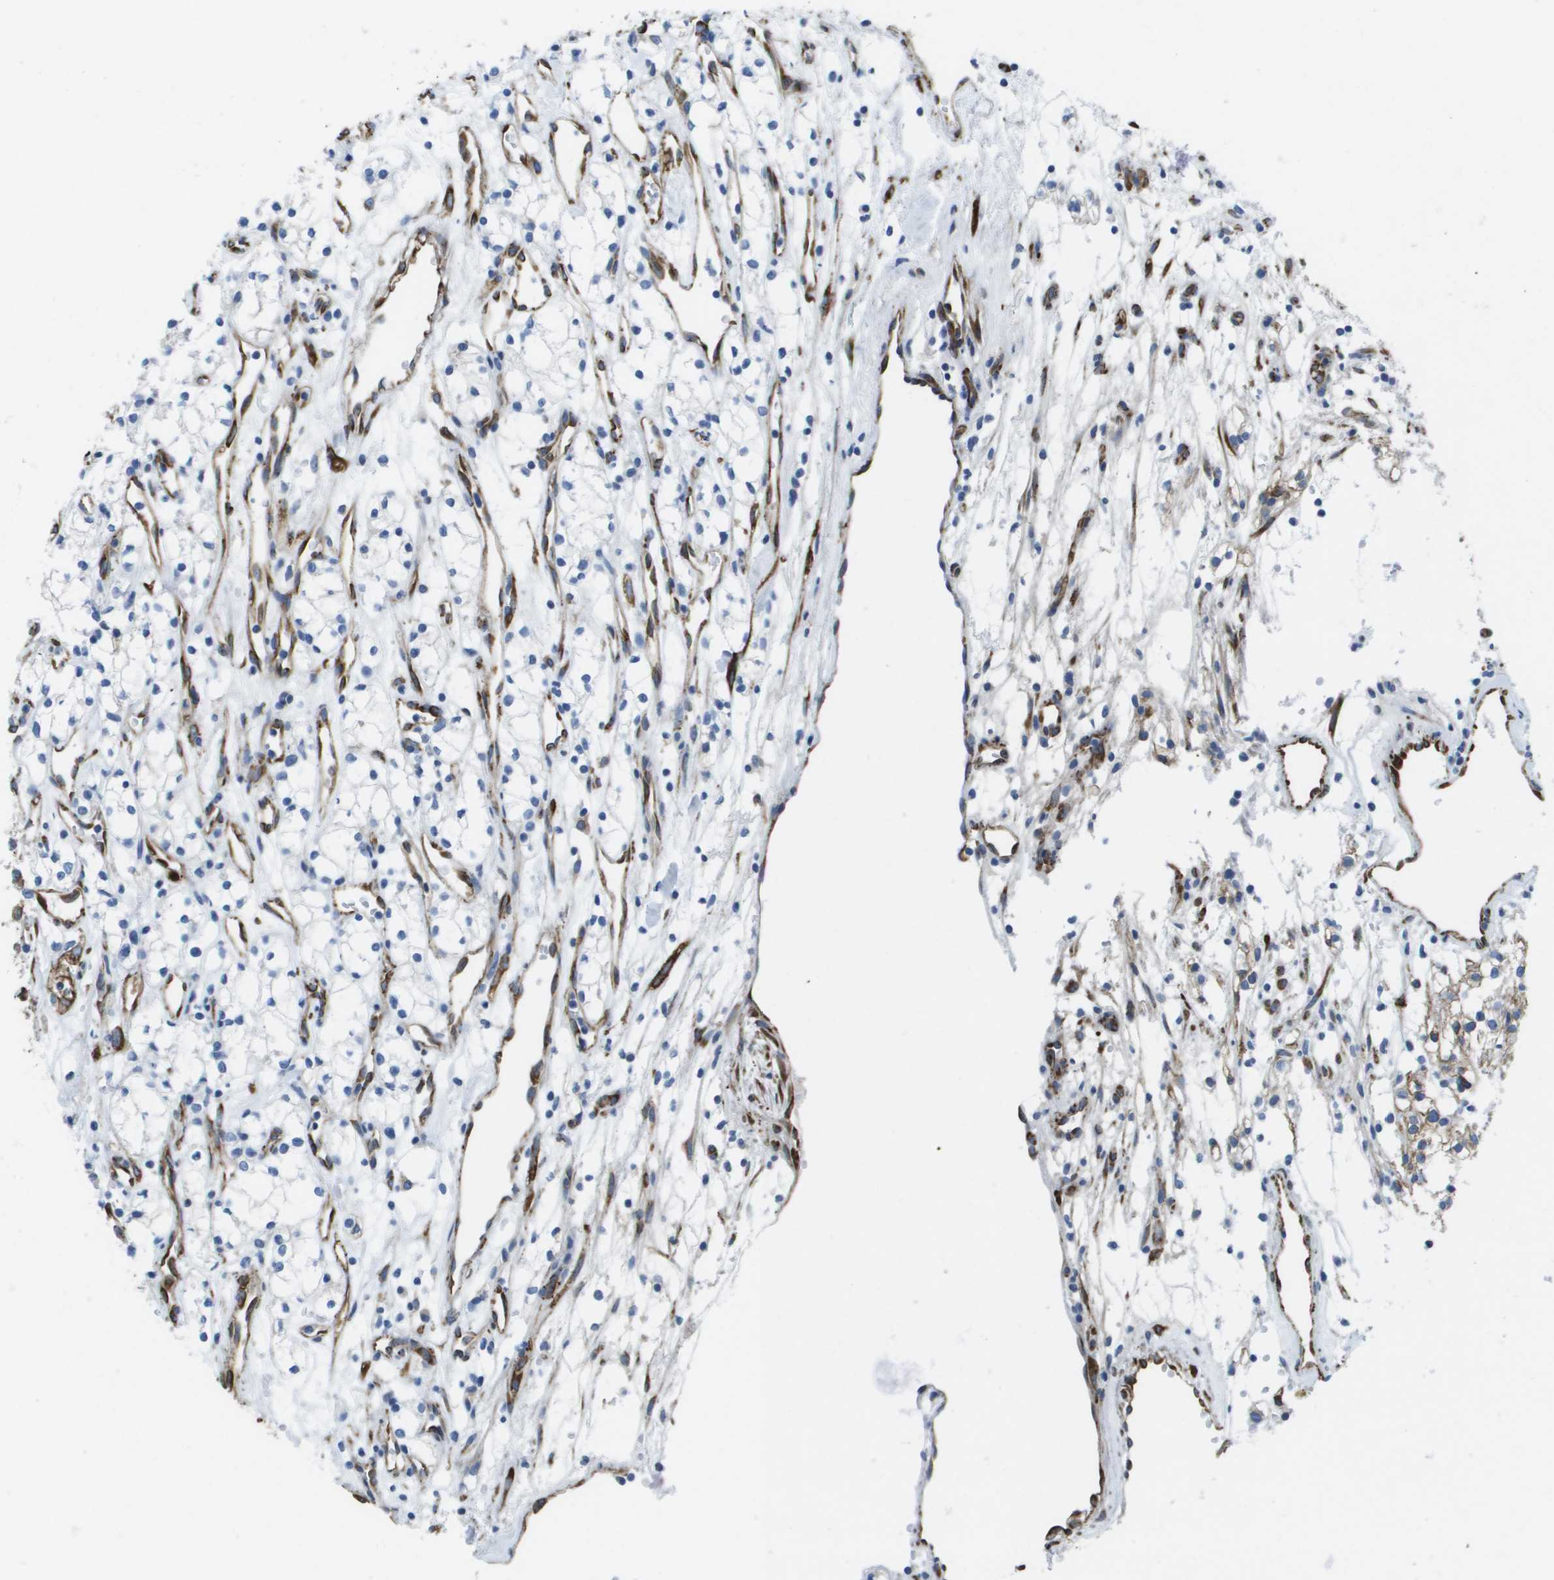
{"staining": {"intensity": "negative", "quantity": "none", "location": "none"}, "tissue": "renal cancer", "cell_type": "Tumor cells", "image_type": "cancer", "snomed": [{"axis": "morphology", "description": "Adenocarcinoma, NOS"}, {"axis": "topography", "description": "Kidney"}], "caption": "Image shows no significant protein staining in tumor cells of renal adenocarcinoma.", "gene": "ST3GAL2", "patient": {"sex": "male", "age": 59}}